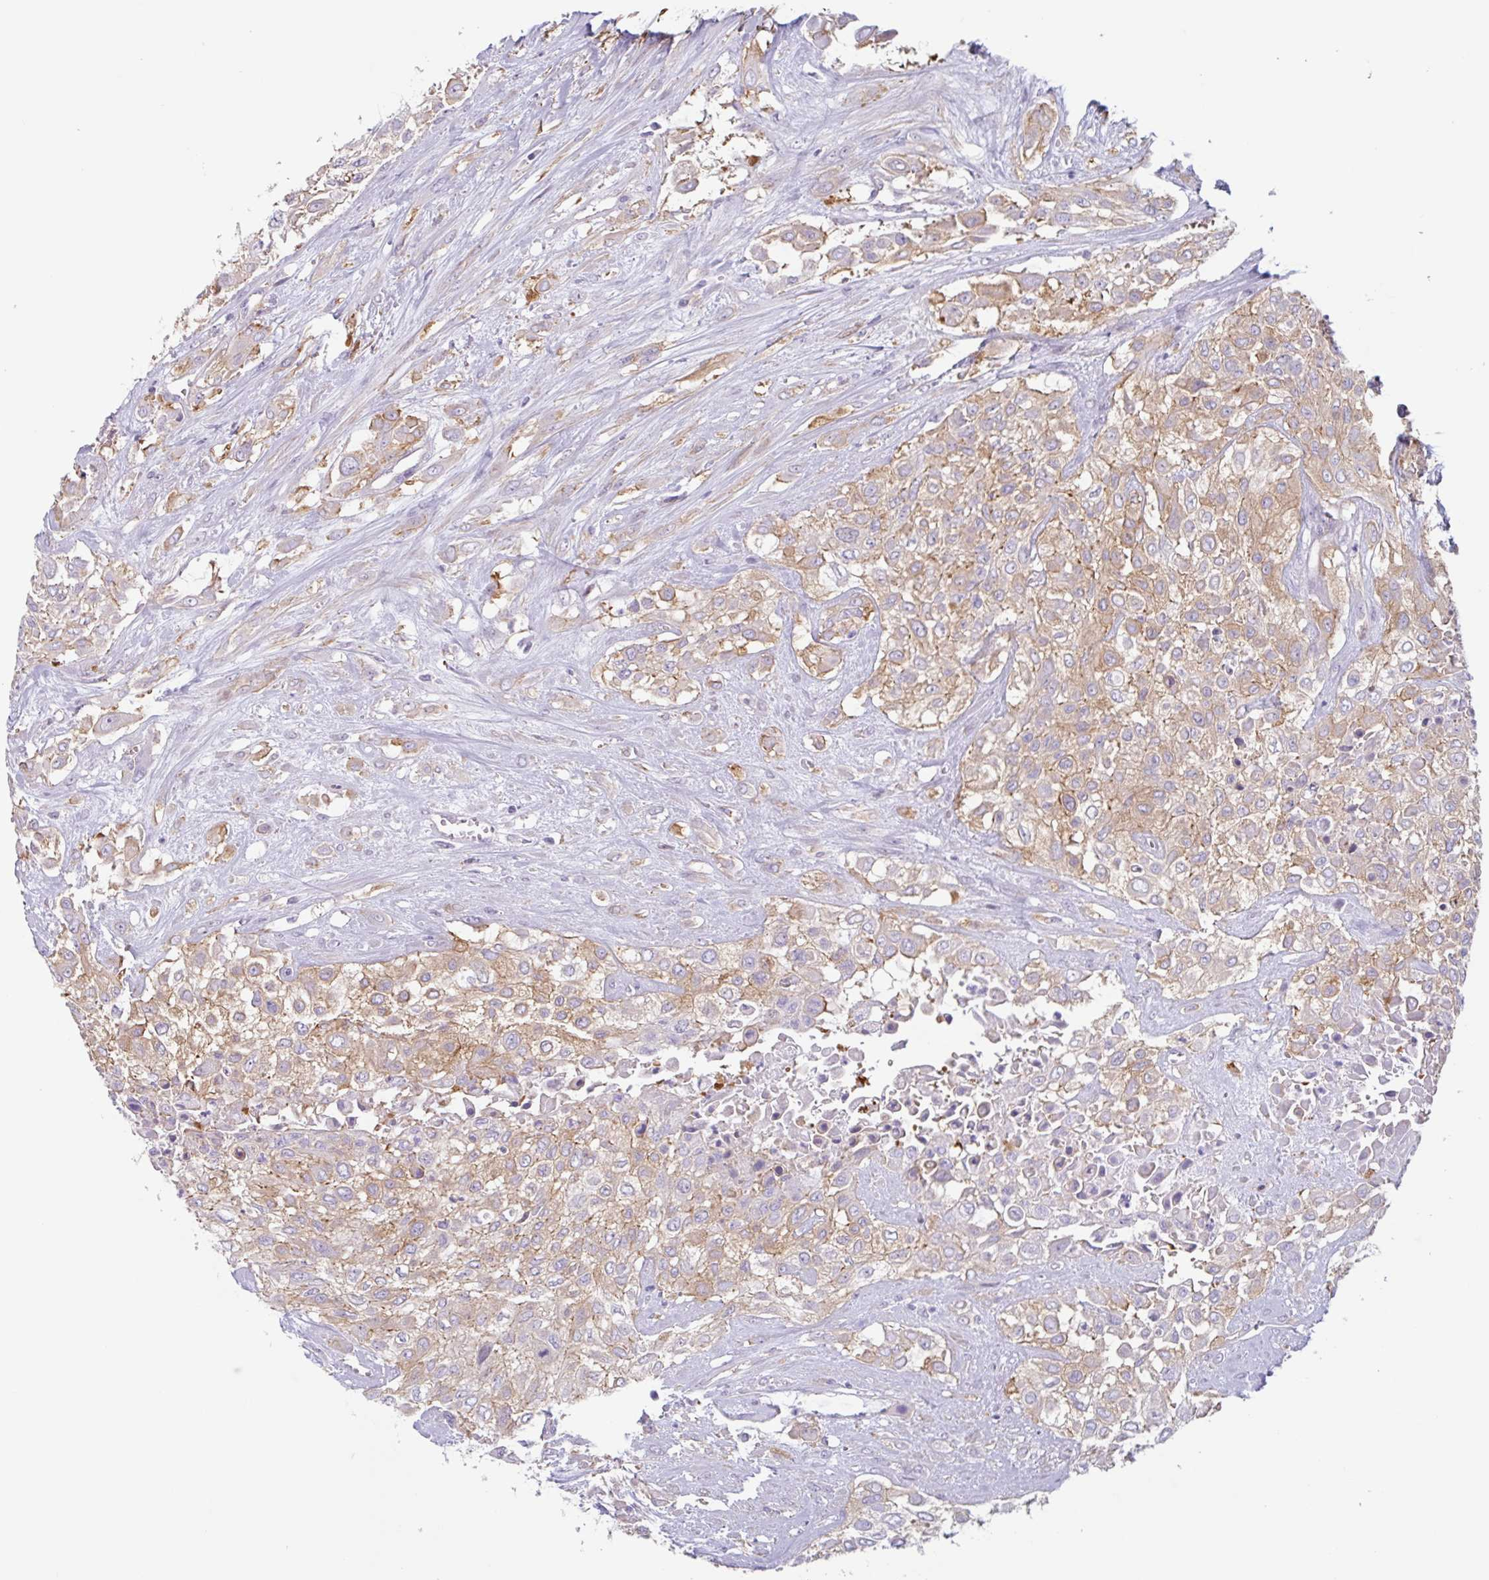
{"staining": {"intensity": "moderate", "quantity": ">75%", "location": "cytoplasmic/membranous"}, "tissue": "urothelial cancer", "cell_type": "Tumor cells", "image_type": "cancer", "snomed": [{"axis": "morphology", "description": "Urothelial carcinoma, High grade"}, {"axis": "topography", "description": "Urinary bladder"}], "caption": "Brown immunohistochemical staining in urothelial cancer shows moderate cytoplasmic/membranous positivity in approximately >75% of tumor cells. The staining was performed using DAB (3,3'-diaminobenzidine) to visualize the protein expression in brown, while the nuclei were stained in blue with hematoxylin (Magnification: 20x).", "gene": "MYH10", "patient": {"sex": "male", "age": 57}}